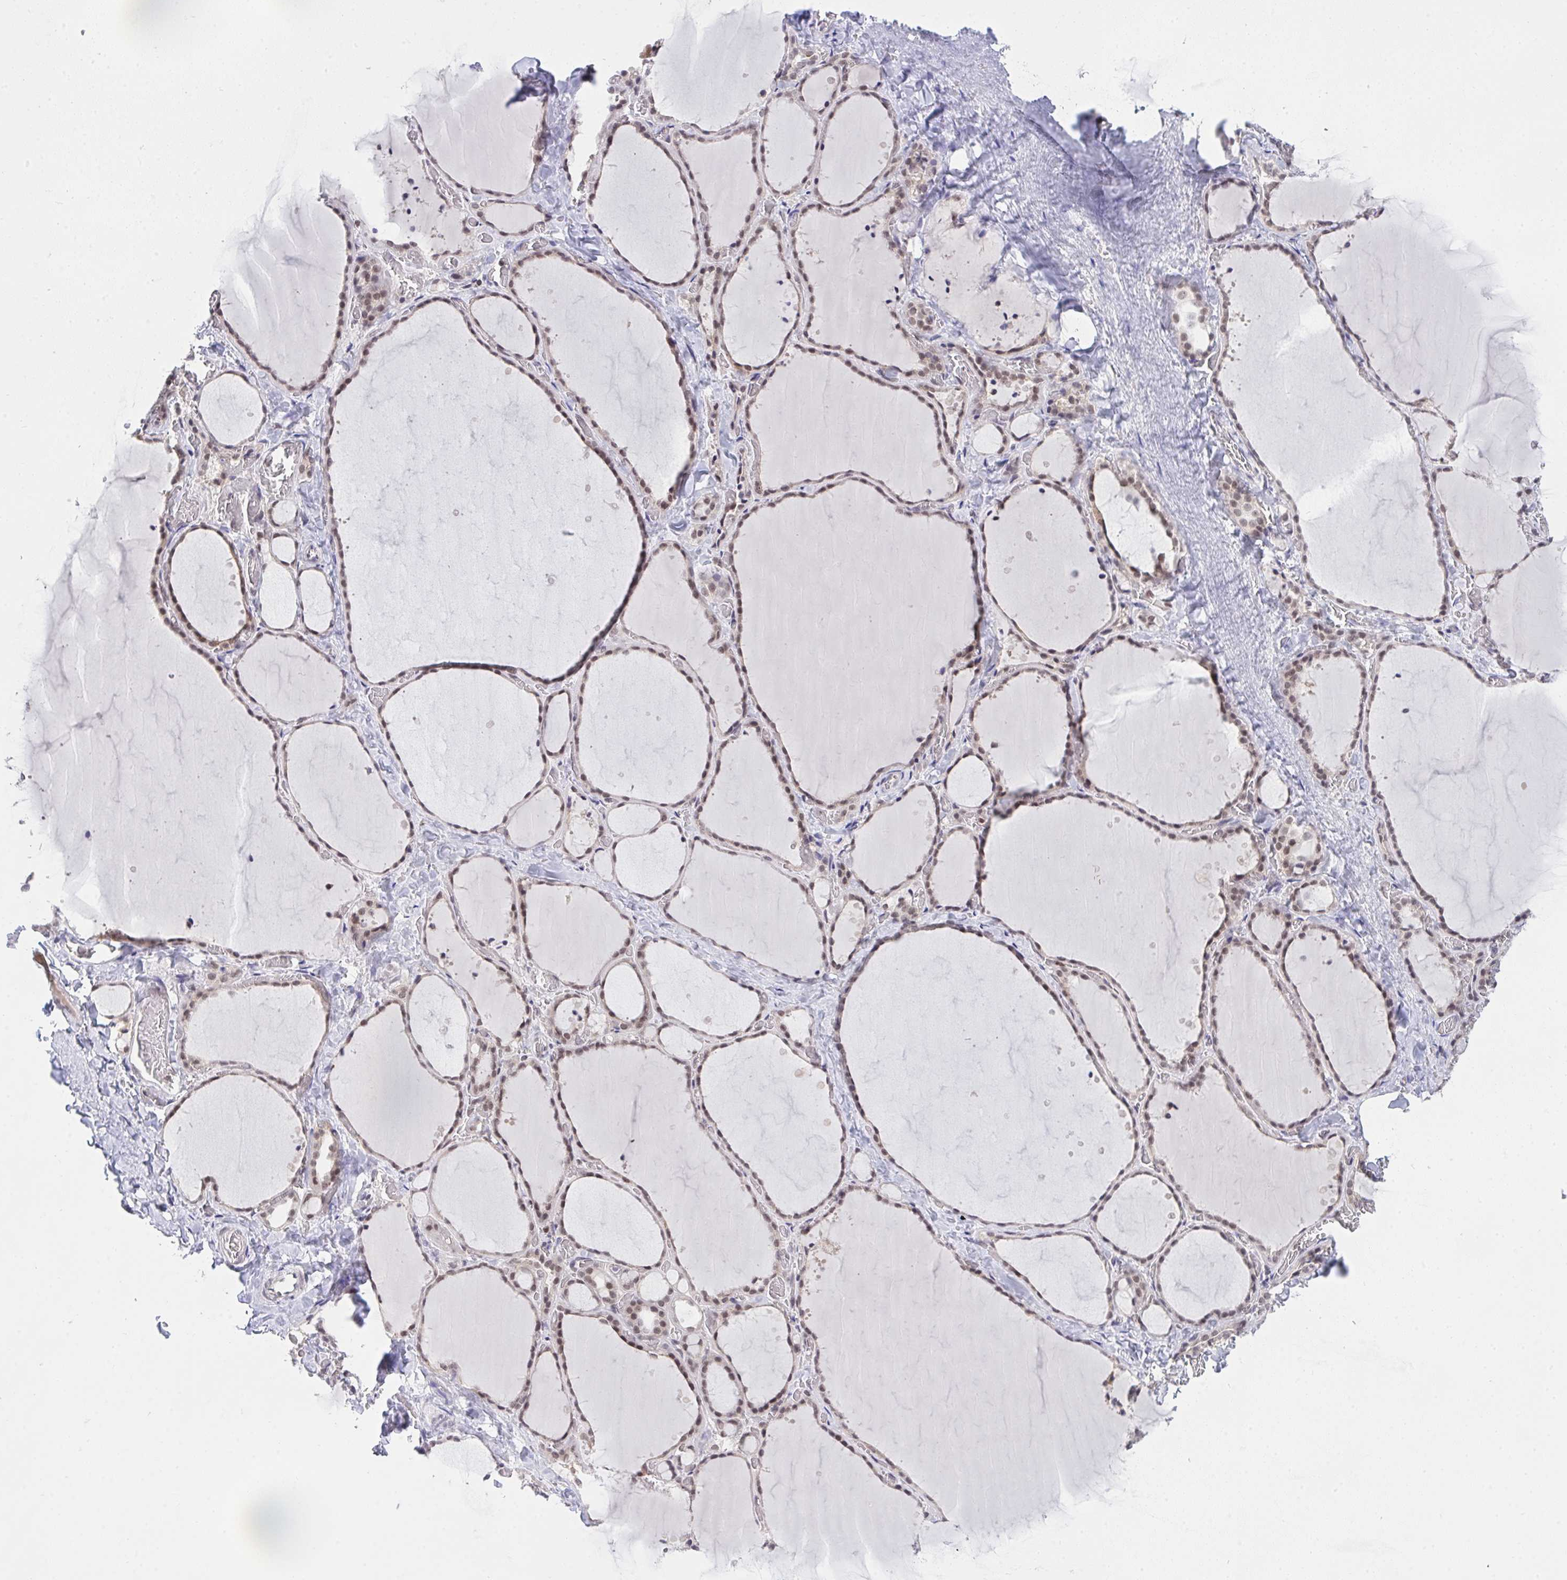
{"staining": {"intensity": "moderate", "quantity": "25%-75%", "location": "nuclear"}, "tissue": "thyroid gland", "cell_type": "Glandular cells", "image_type": "normal", "snomed": [{"axis": "morphology", "description": "Normal tissue, NOS"}, {"axis": "topography", "description": "Thyroid gland"}], "caption": "This is a histology image of immunohistochemistry staining of normal thyroid gland, which shows moderate staining in the nuclear of glandular cells.", "gene": "RFC4", "patient": {"sex": "female", "age": 36}}